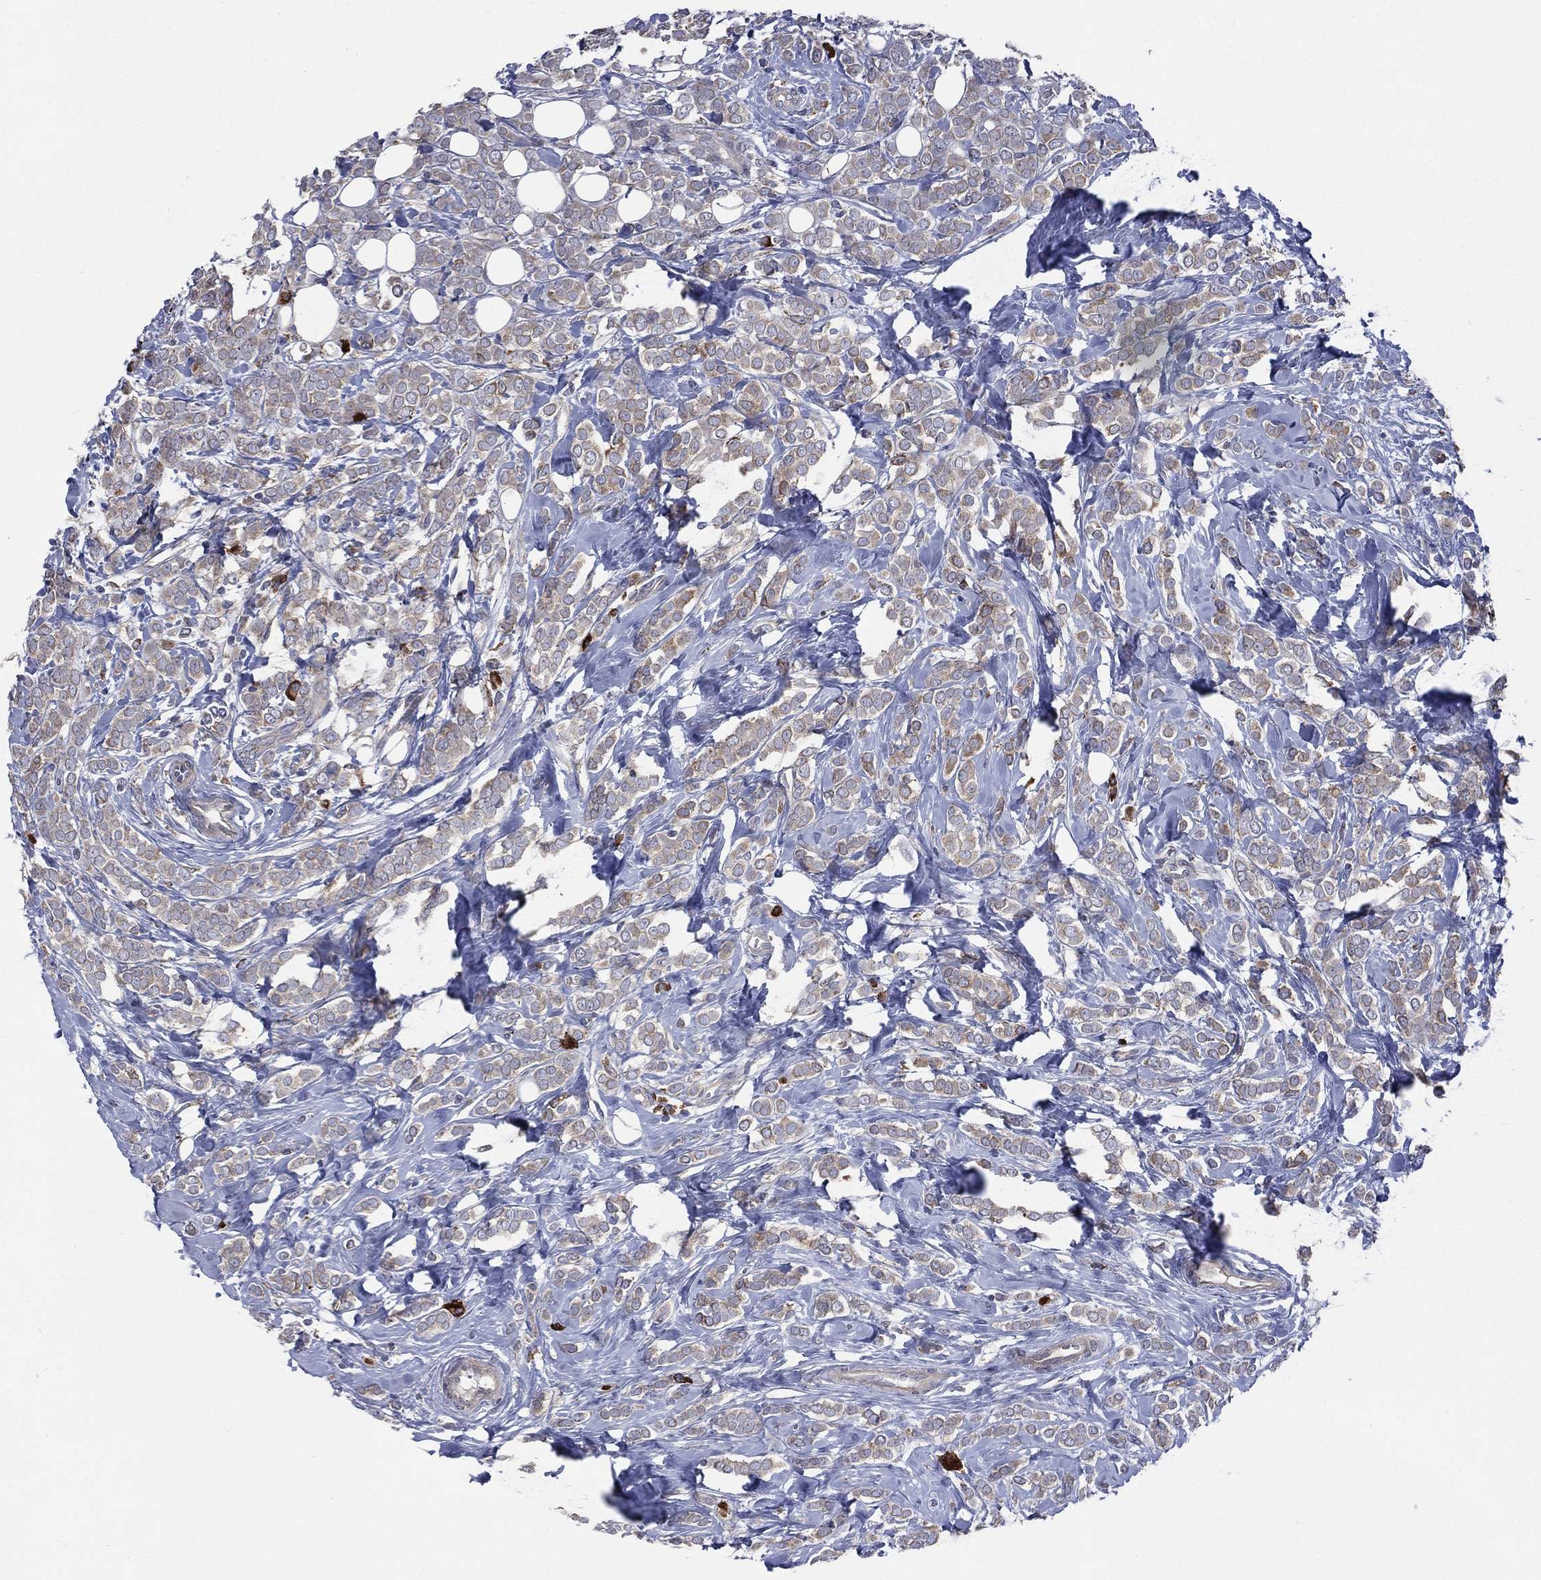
{"staining": {"intensity": "weak", "quantity": "<25%", "location": "cytoplasmic/membranous"}, "tissue": "breast cancer", "cell_type": "Tumor cells", "image_type": "cancer", "snomed": [{"axis": "morphology", "description": "Lobular carcinoma"}, {"axis": "topography", "description": "Breast"}], "caption": "Tumor cells are negative for brown protein staining in breast cancer.", "gene": "CCDC159", "patient": {"sex": "female", "age": 49}}